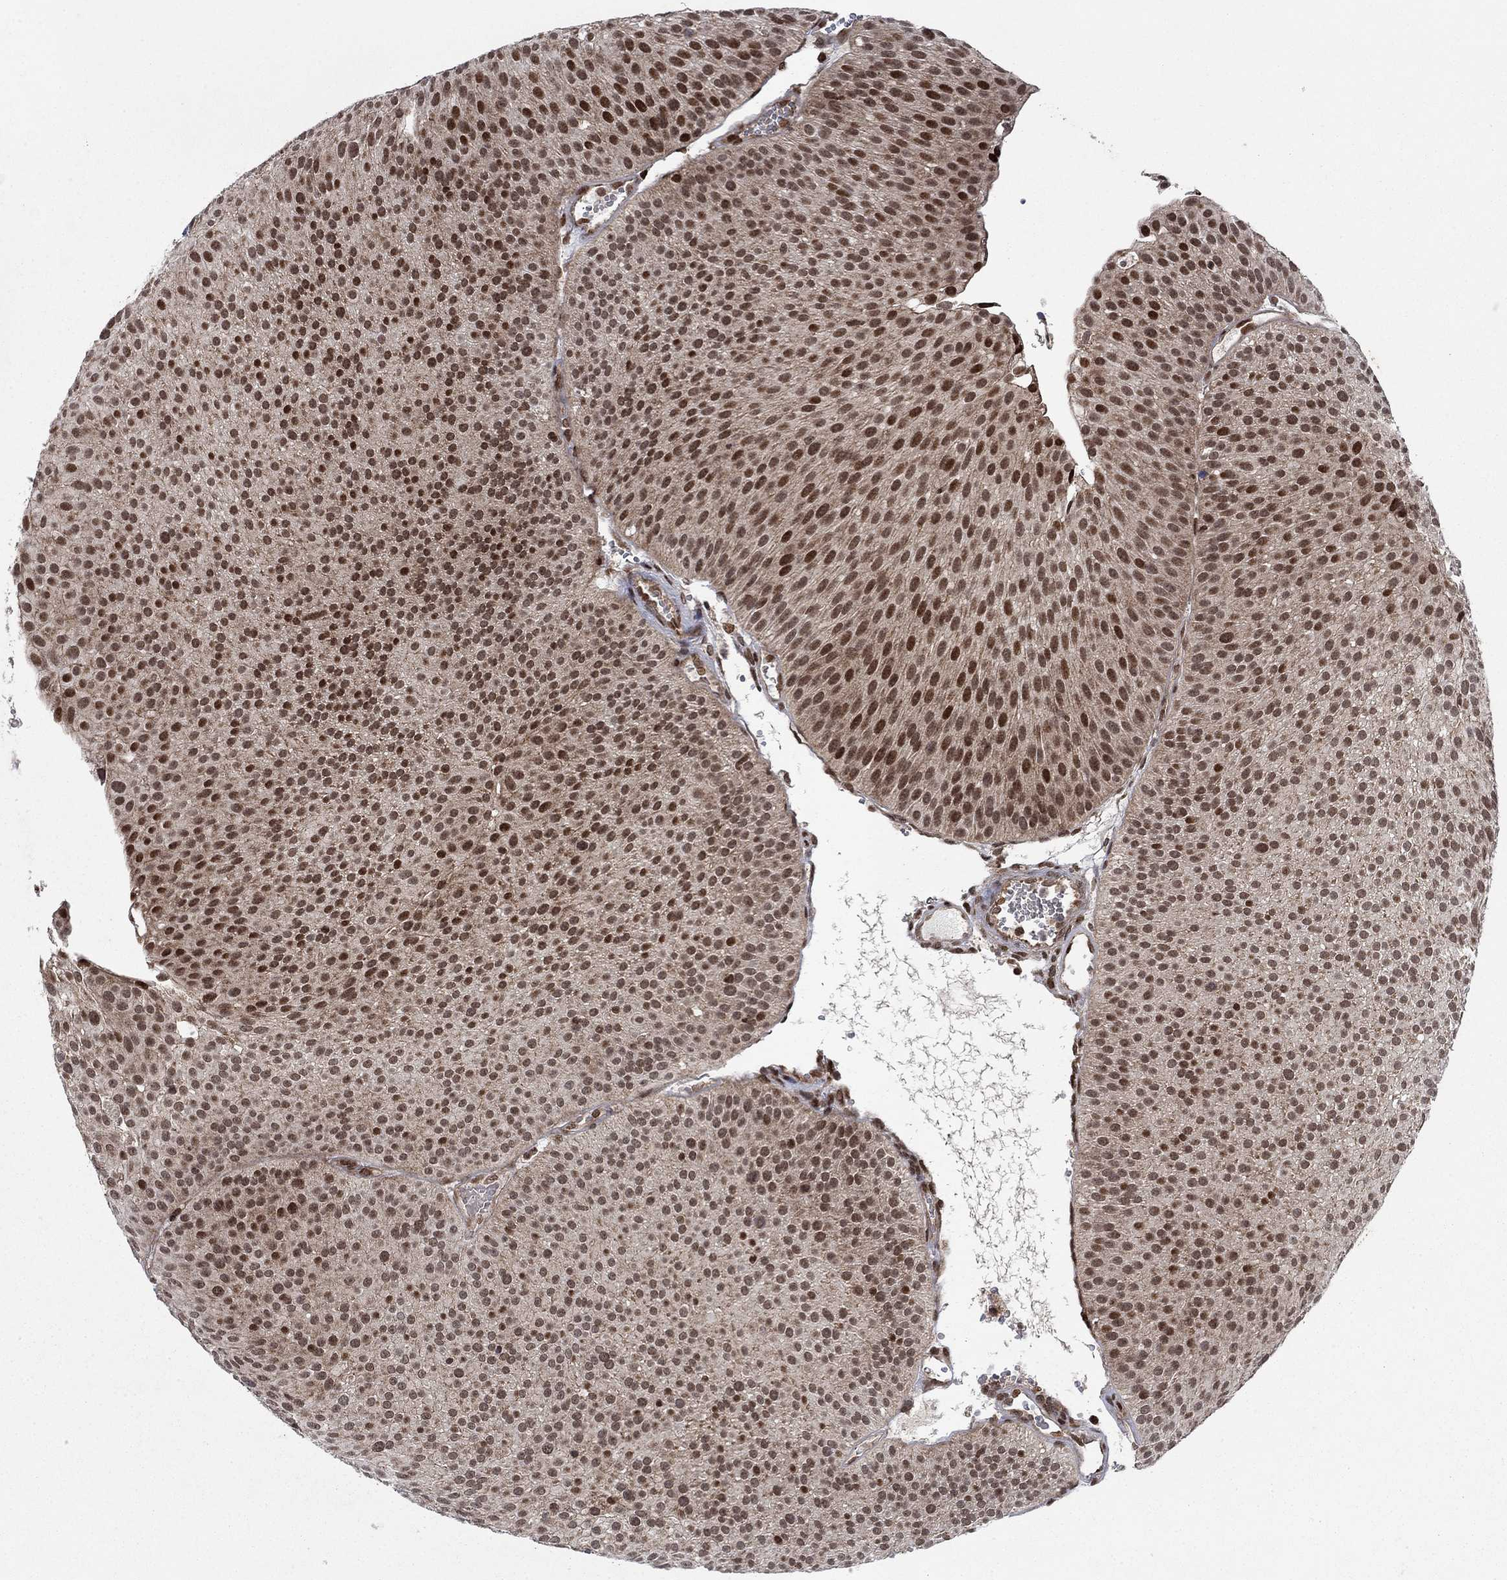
{"staining": {"intensity": "strong", "quantity": "25%-75%", "location": "nuclear"}, "tissue": "urothelial cancer", "cell_type": "Tumor cells", "image_type": "cancer", "snomed": [{"axis": "morphology", "description": "Urothelial carcinoma, Low grade"}, {"axis": "topography", "description": "Urinary bladder"}], "caption": "Protein analysis of low-grade urothelial carcinoma tissue shows strong nuclear staining in approximately 25%-75% of tumor cells. Using DAB (brown) and hematoxylin (blue) stains, captured at high magnification using brightfield microscopy.", "gene": "PRICKLE4", "patient": {"sex": "male", "age": 65}}